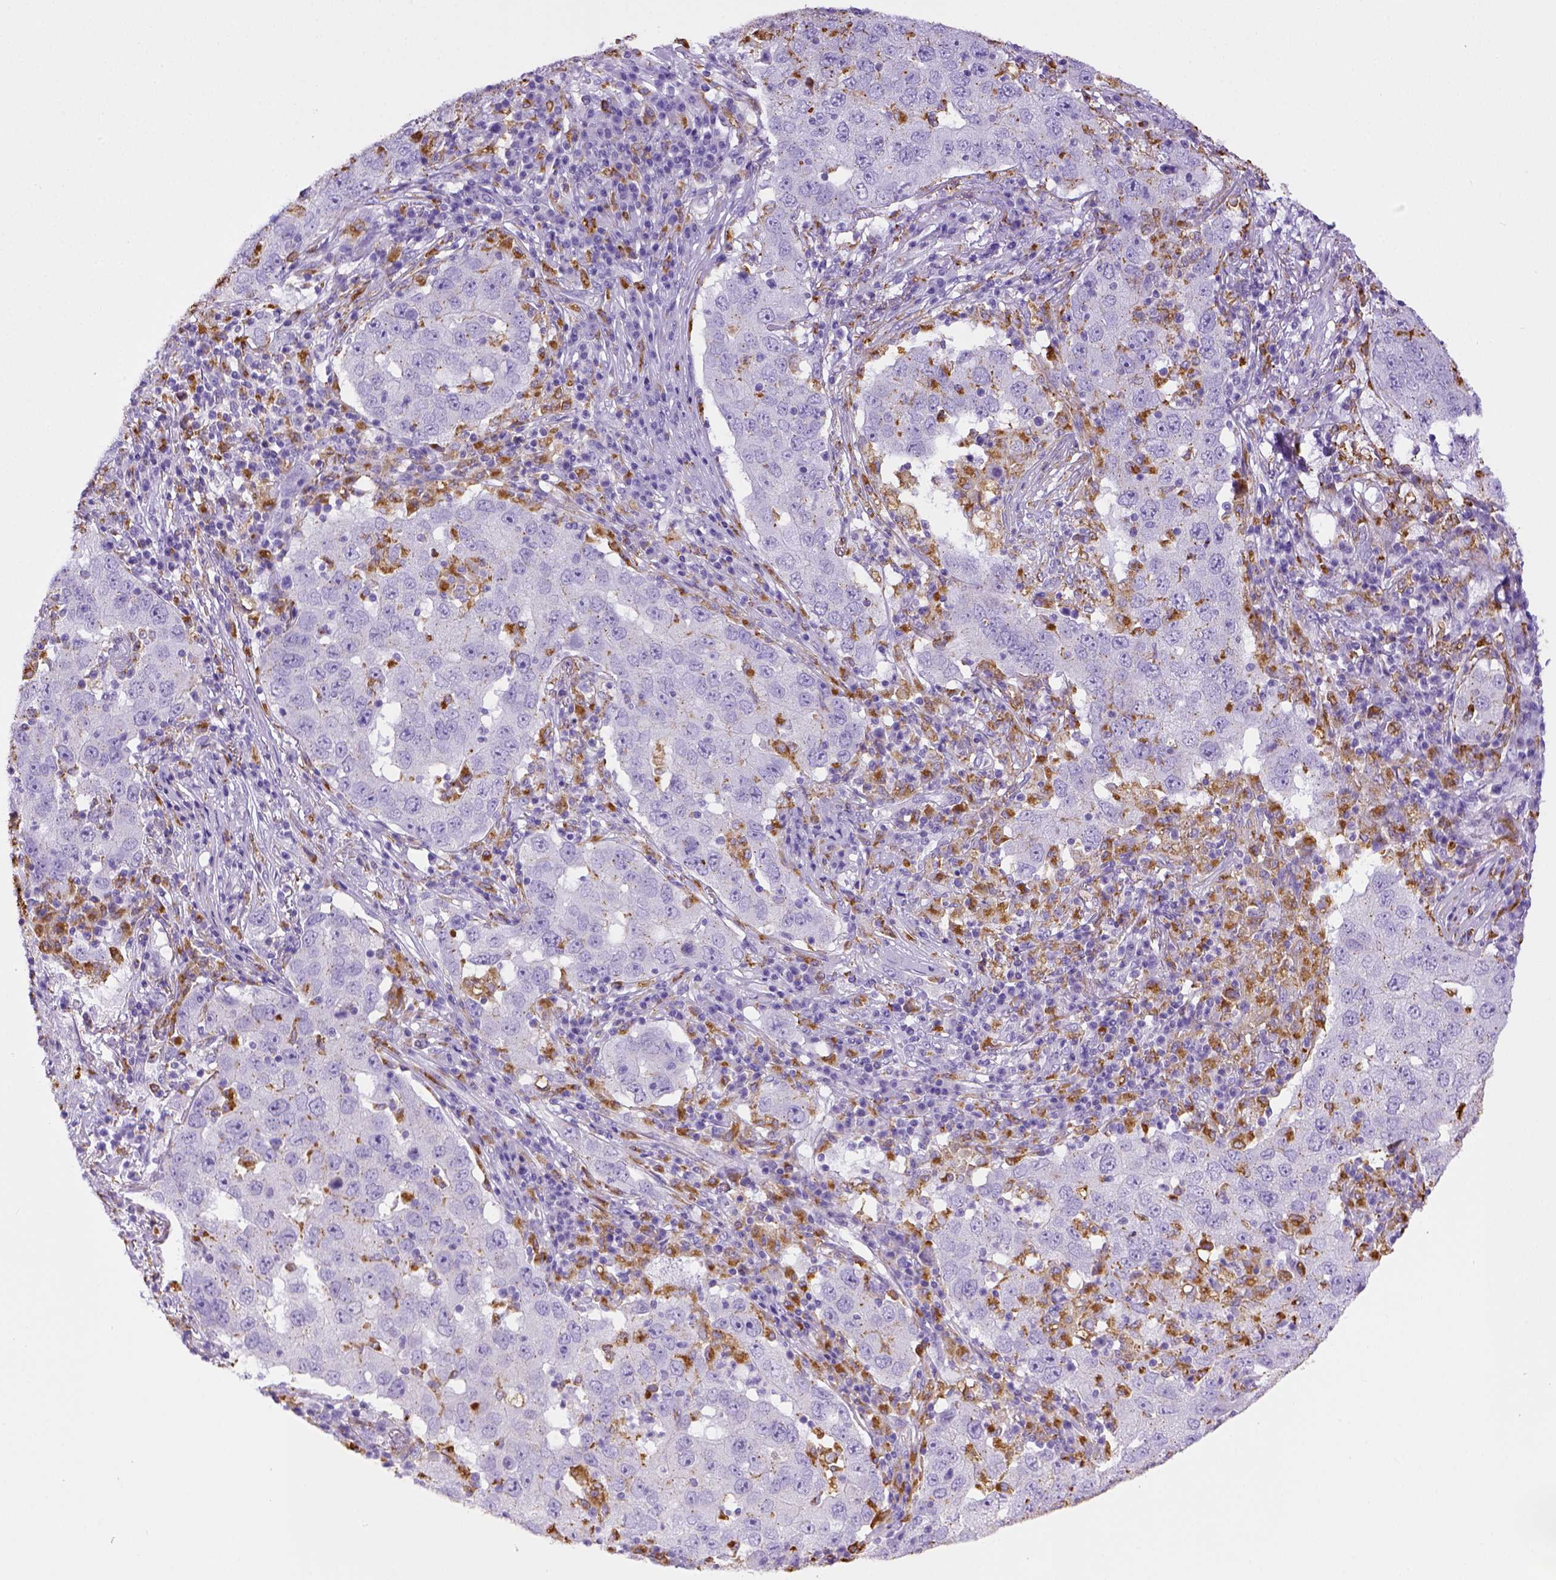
{"staining": {"intensity": "negative", "quantity": "none", "location": "none"}, "tissue": "lung cancer", "cell_type": "Tumor cells", "image_type": "cancer", "snomed": [{"axis": "morphology", "description": "Adenocarcinoma, NOS"}, {"axis": "topography", "description": "Lung"}], "caption": "Micrograph shows no protein staining in tumor cells of lung cancer tissue.", "gene": "CD68", "patient": {"sex": "male", "age": 73}}